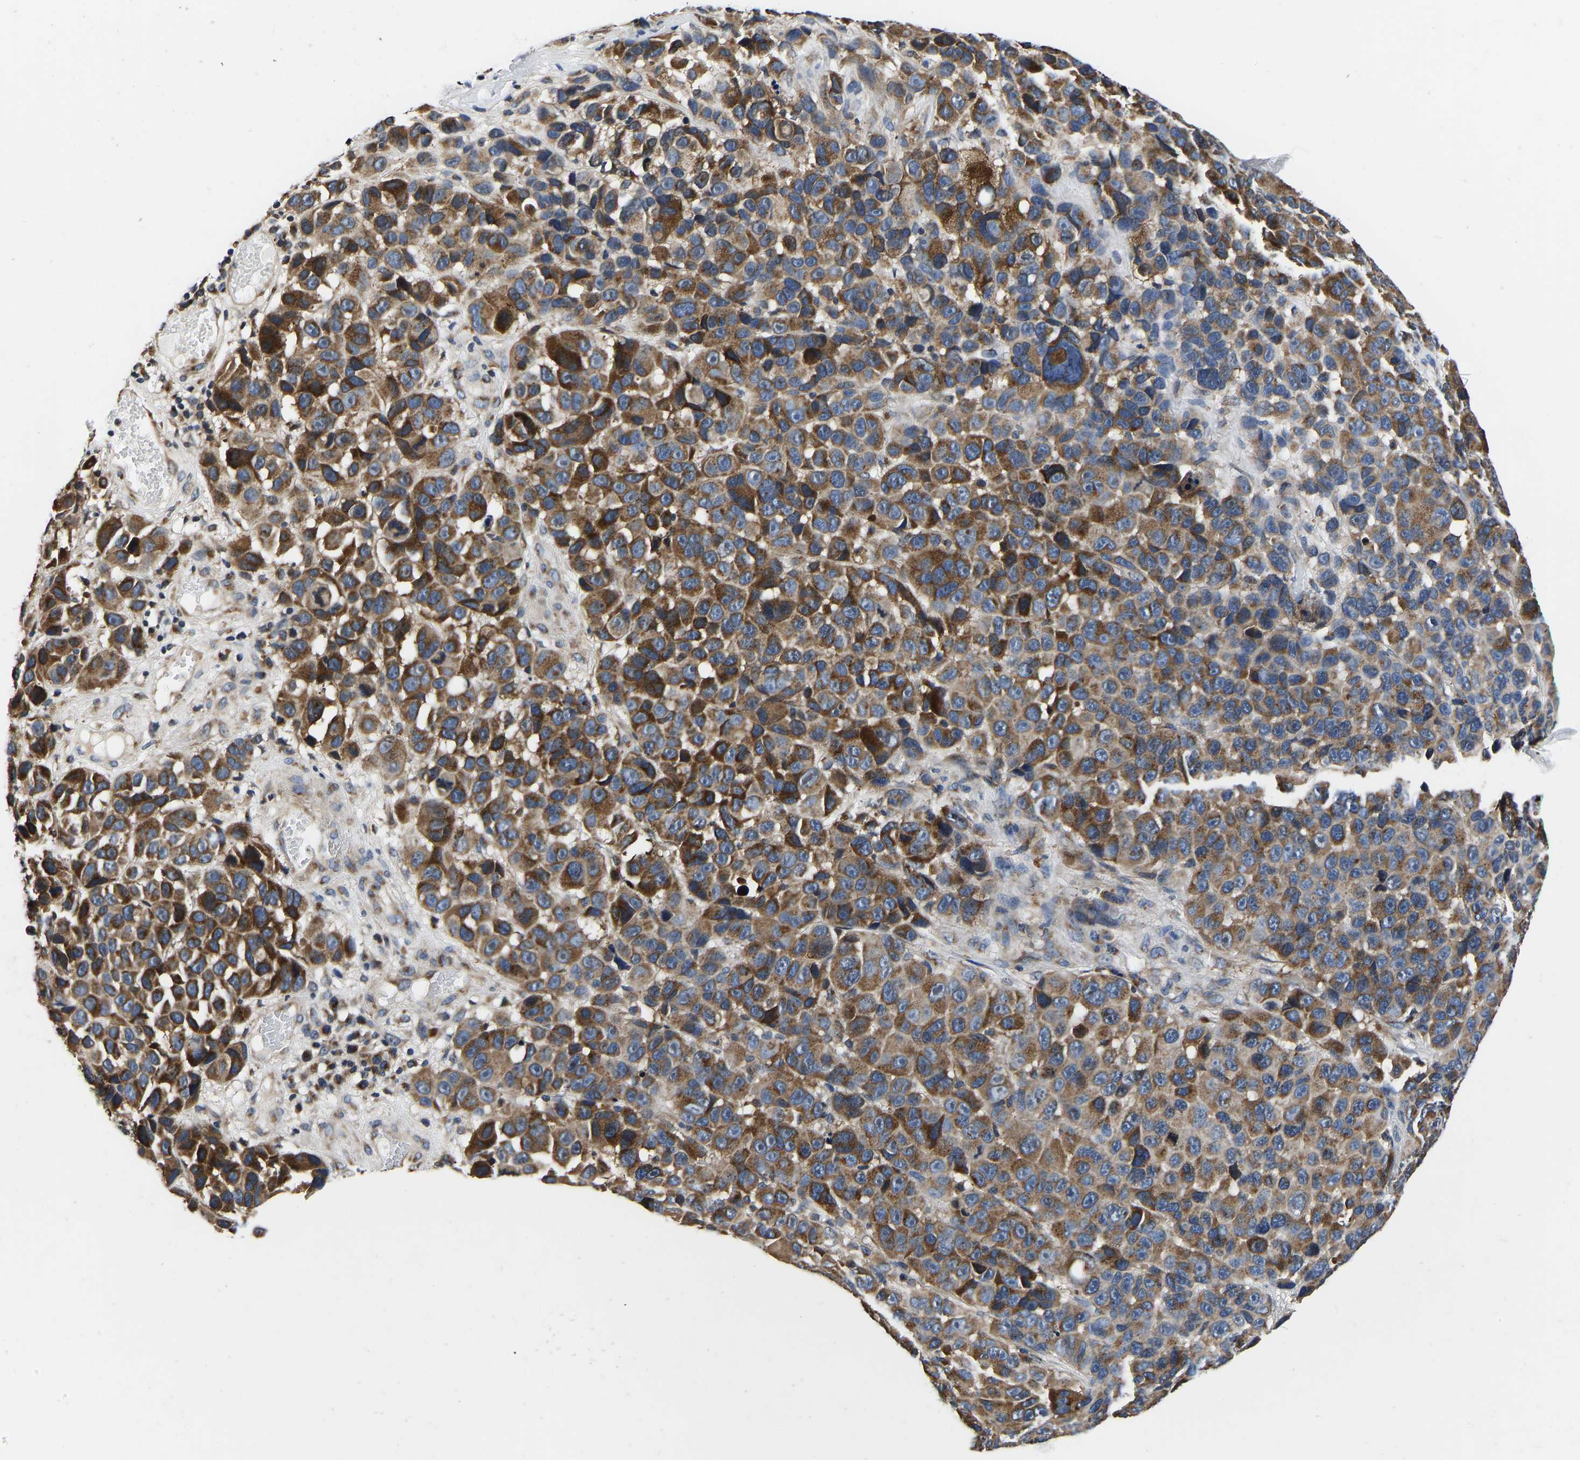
{"staining": {"intensity": "strong", "quantity": ">75%", "location": "cytoplasmic/membranous"}, "tissue": "melanoma", "cell_type": "Tumor cells", "image_type": "cancer", "snomed": [{"axis": "morphology", "description": "Malignant melanoma, NOS"}, {"axis": "topography", "description": "Skin"}], "caption": "A brown stain labels strong cytoplasmic/membranous expression of a protein in human malignant melanoma tumor cells. The staining was performed using DAB, with brown indicating positive protein expression. Nuclei are stained blue with hematoxylin.", "gene": "RABAC1", "patient": {"sex": "male", "age": 53}}